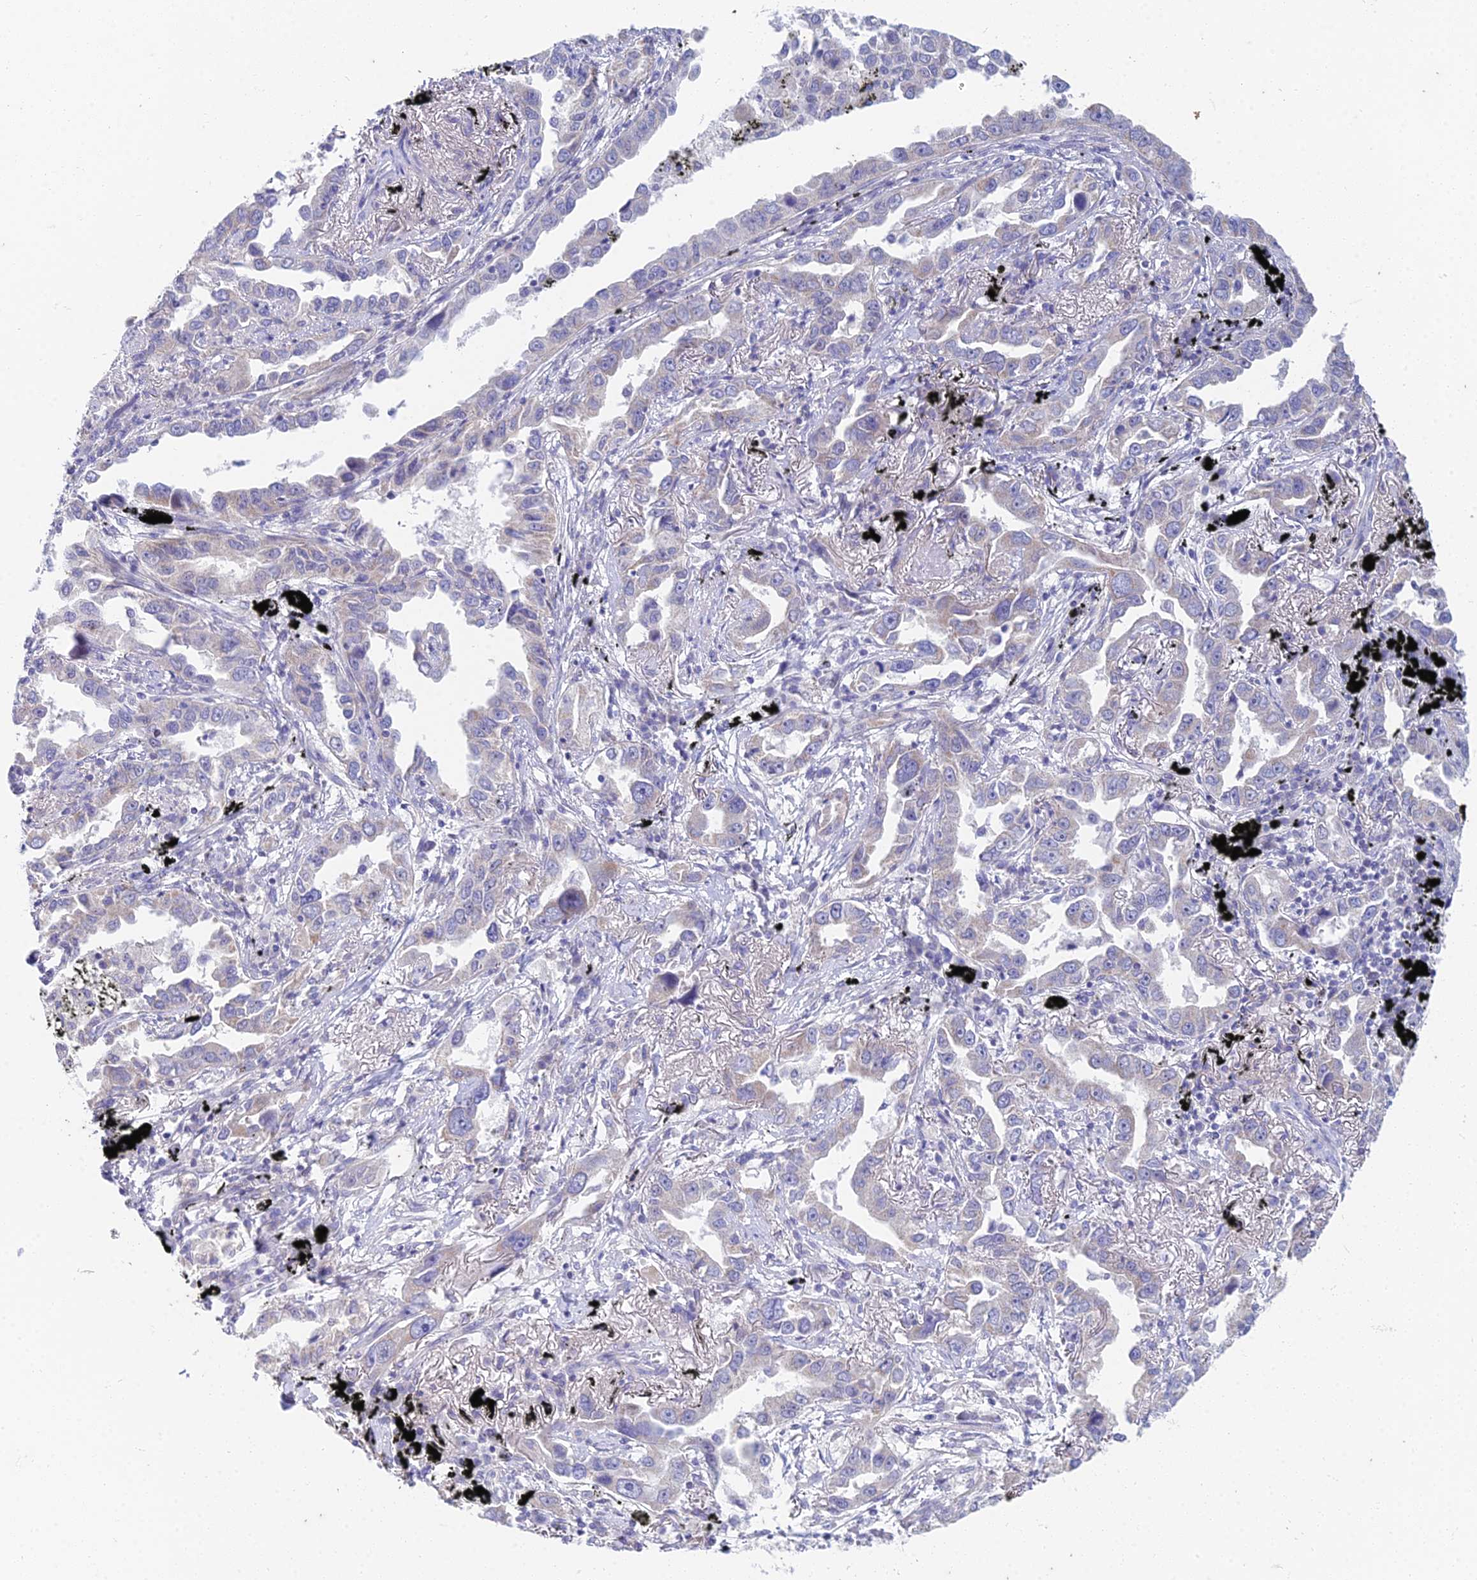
{"staining": {"intensity": "negative", "quantity": "none", "location": "none"}, "tissue": "lung cancer", "cell_type": "Tumor cells", "image_type": "cancer", "snomed": [{"axis": "morphology", "description": "Adenocarcinoma, NOS"}, {"axis": "topography", "description": "Lung"}], "caption": "Tumor cells show no significant positivity in lung cancer. Nuclei are stained in blue.", "gene": "EEF2KMT", "patient": {"sex": "male", "age": 67}}